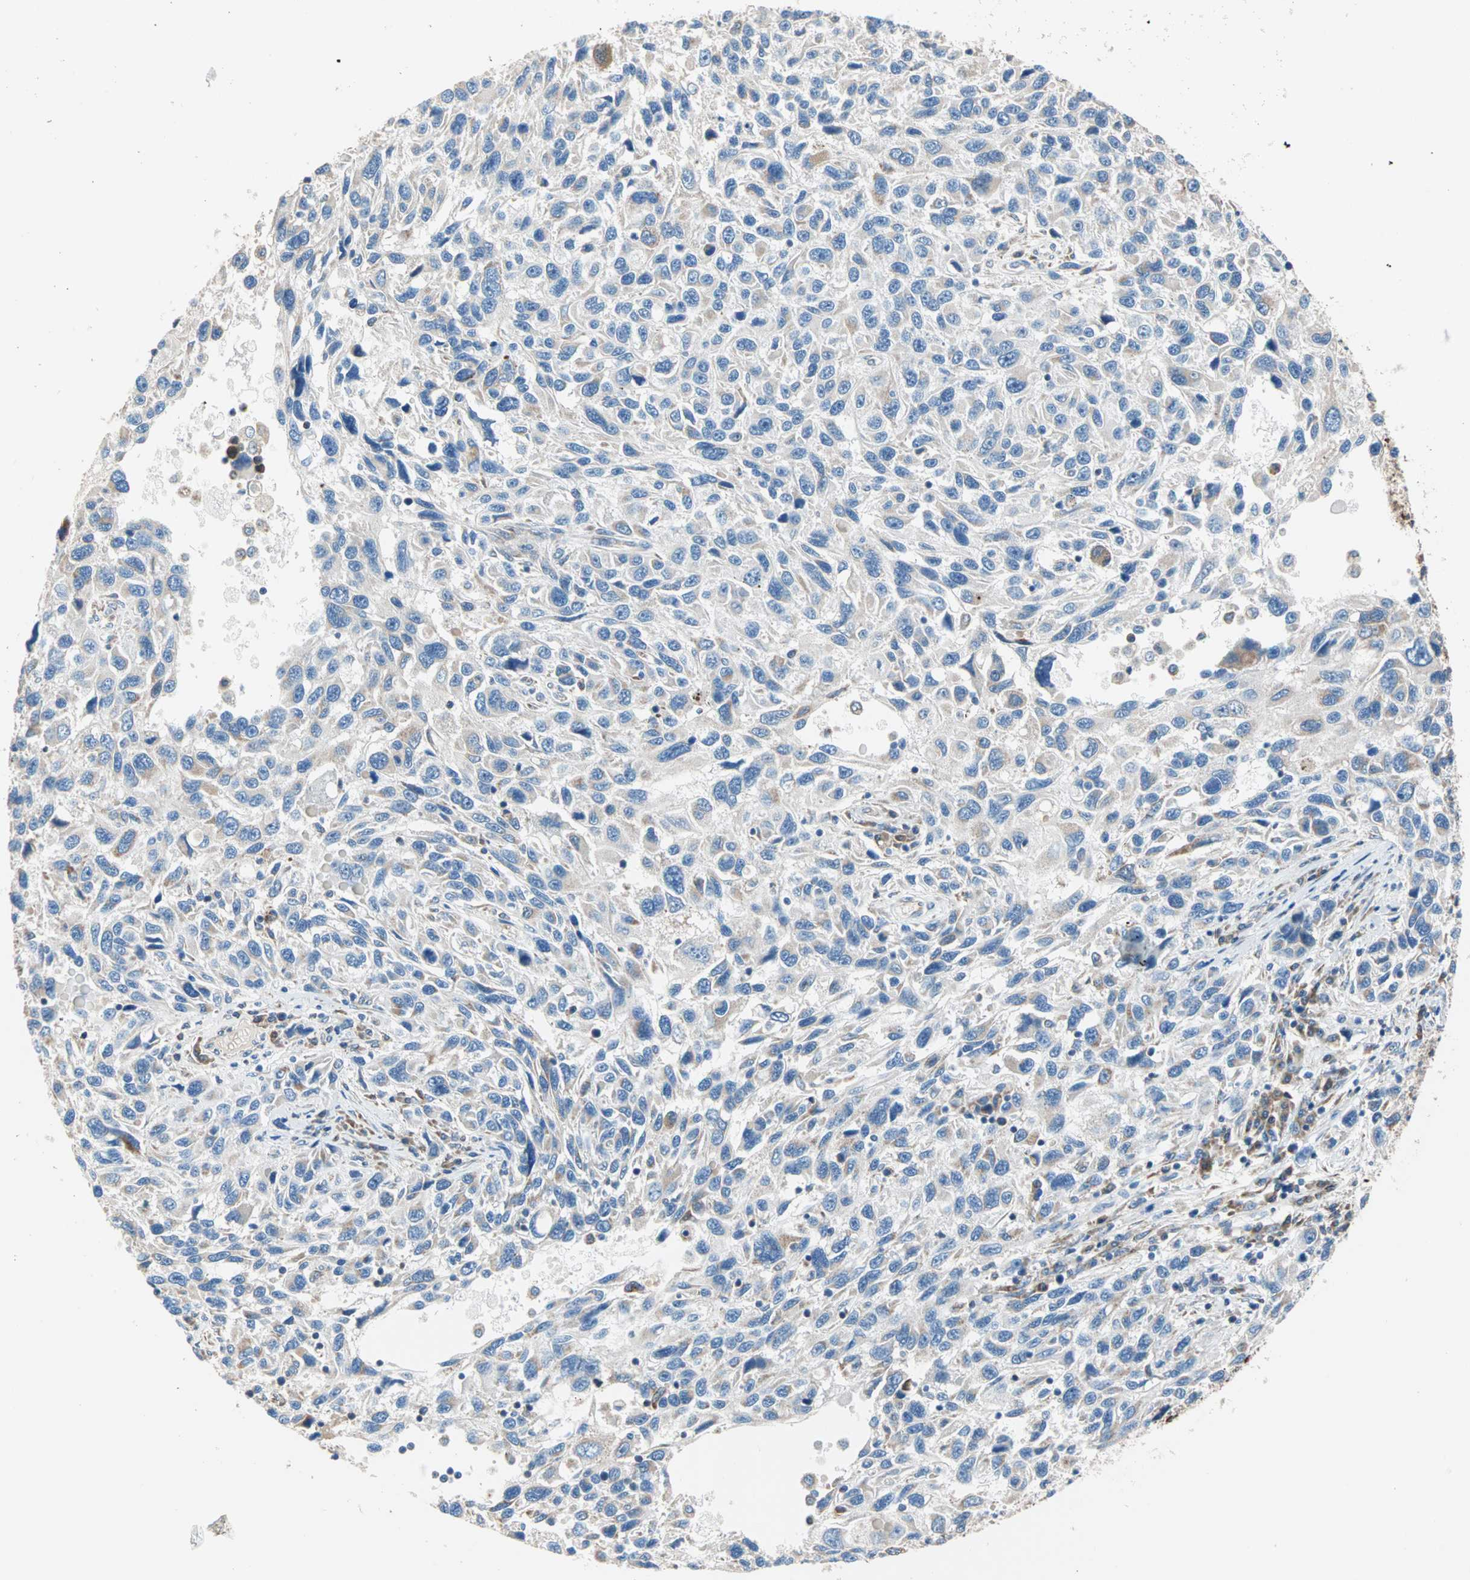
{"staining": {"intensity": "negative", "quantity": "none", "location": "none"}, "tissue": "melanoma", "cell_type": "Tumor cells", "image_type": "cancer", "snomed": [{"axis": "morphology", "description": "Malignant melanoma, NOS"}, {"axis": "topography", "description": "Skin"}], "caption": "DAB immunohistochemical staining of malignant melanoma exhibits no significant staining in tumor cells.", "gene": "TST", "patient": {"sex": "male", "age": 53}}